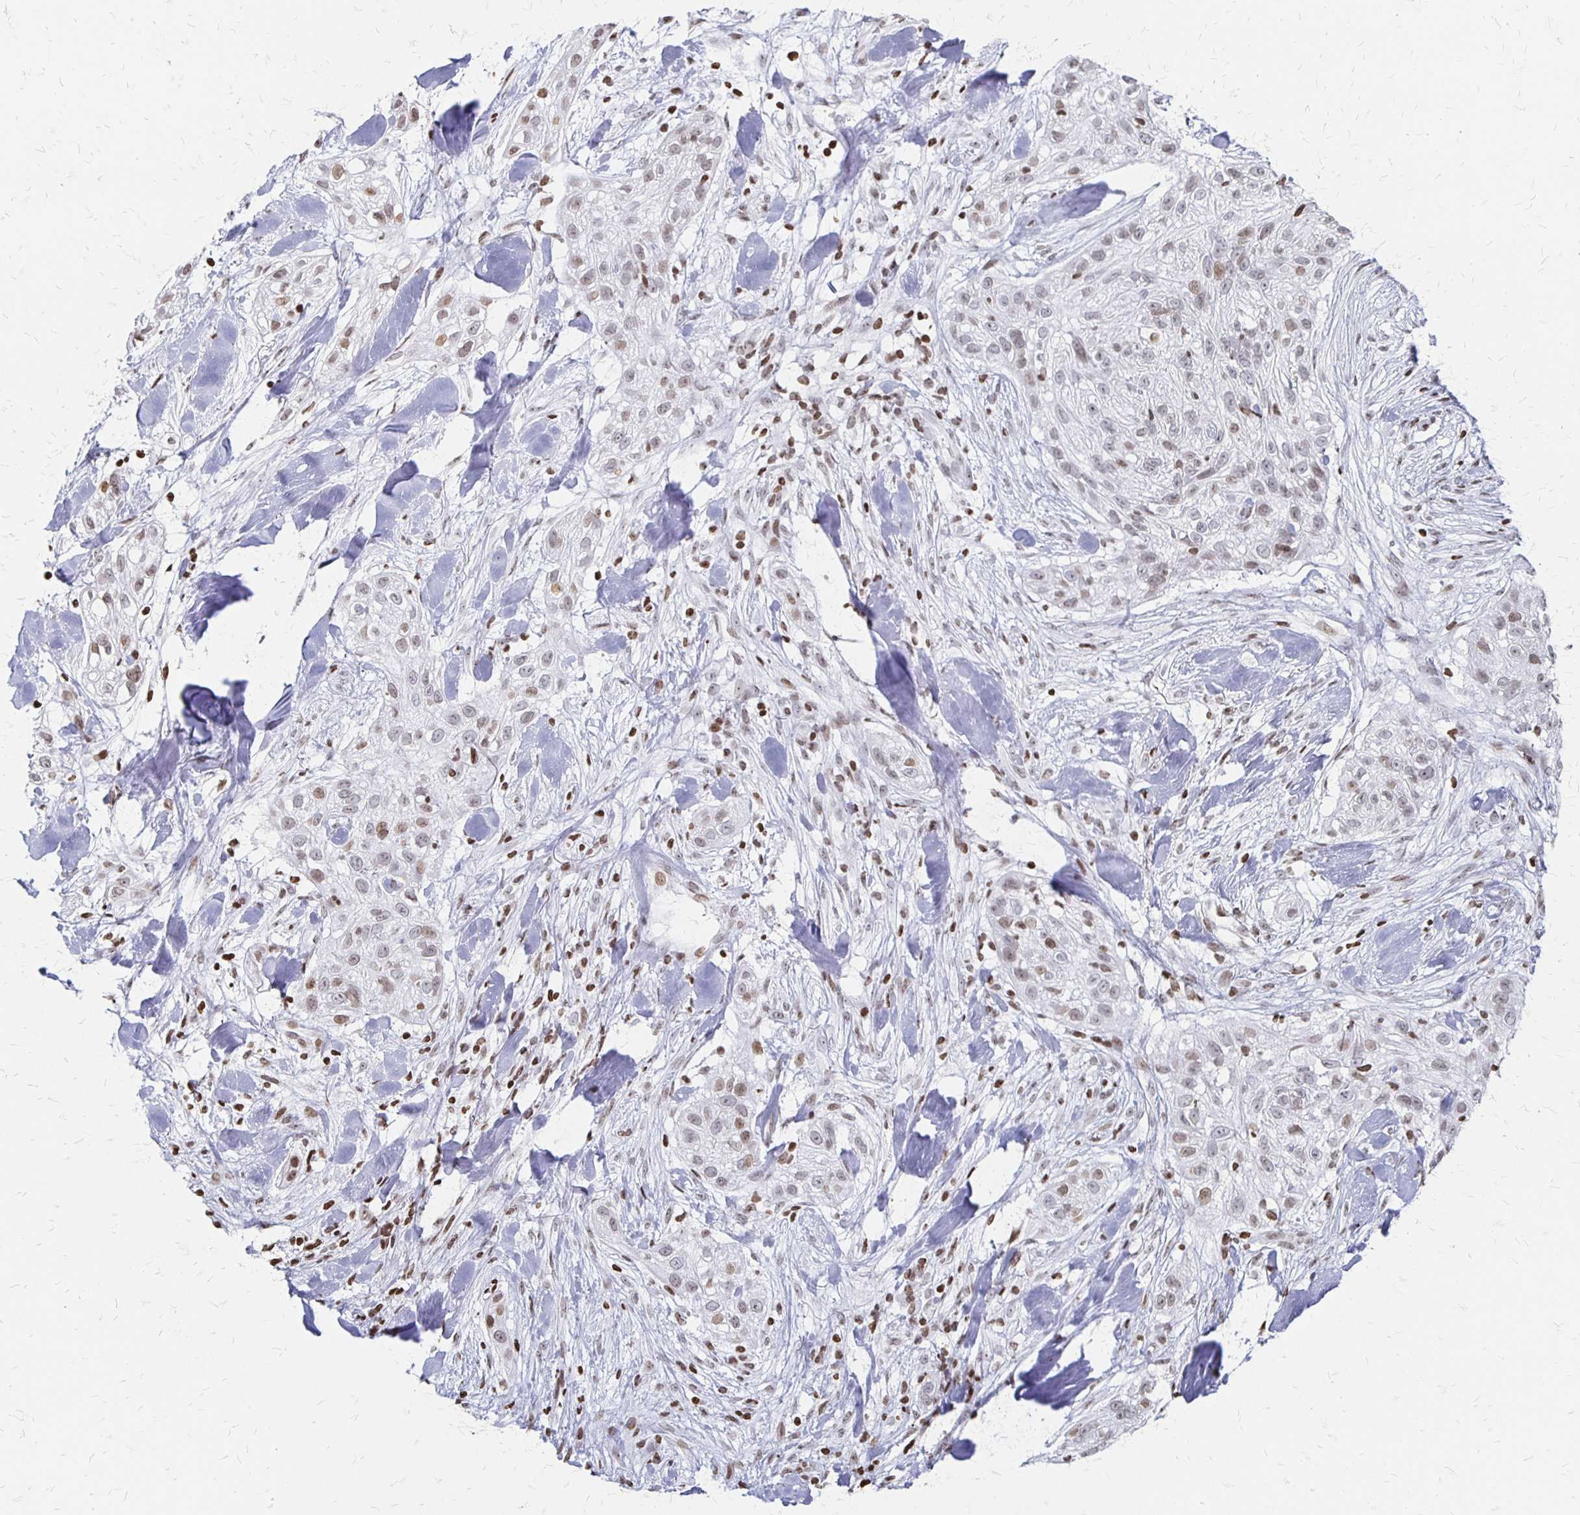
{"staining": {"intensity": "weak", "quantity": "25%-75%", "location": "nuclear"}, "tissue": "skin cancer", "cell_type": "Tumor cells", "image_type": "cancer", "snomed": [{"axis": "morphology", "description": "Squamous cell carcinoma, NOS"}, {"axis": "topography", "description": "Skin"}], "caption": "A photomicrograph of squamous cell carcinoma (skin) stained for a protein displays weak nuclear brown staining in tumor cells. The protein is stained brown, and the nuclei are stained in blue (DAB IHC with brightfield microscopy, high magnification).", "gene": "ZNF280C", "patient": {"sex": "male", "age": 82}}